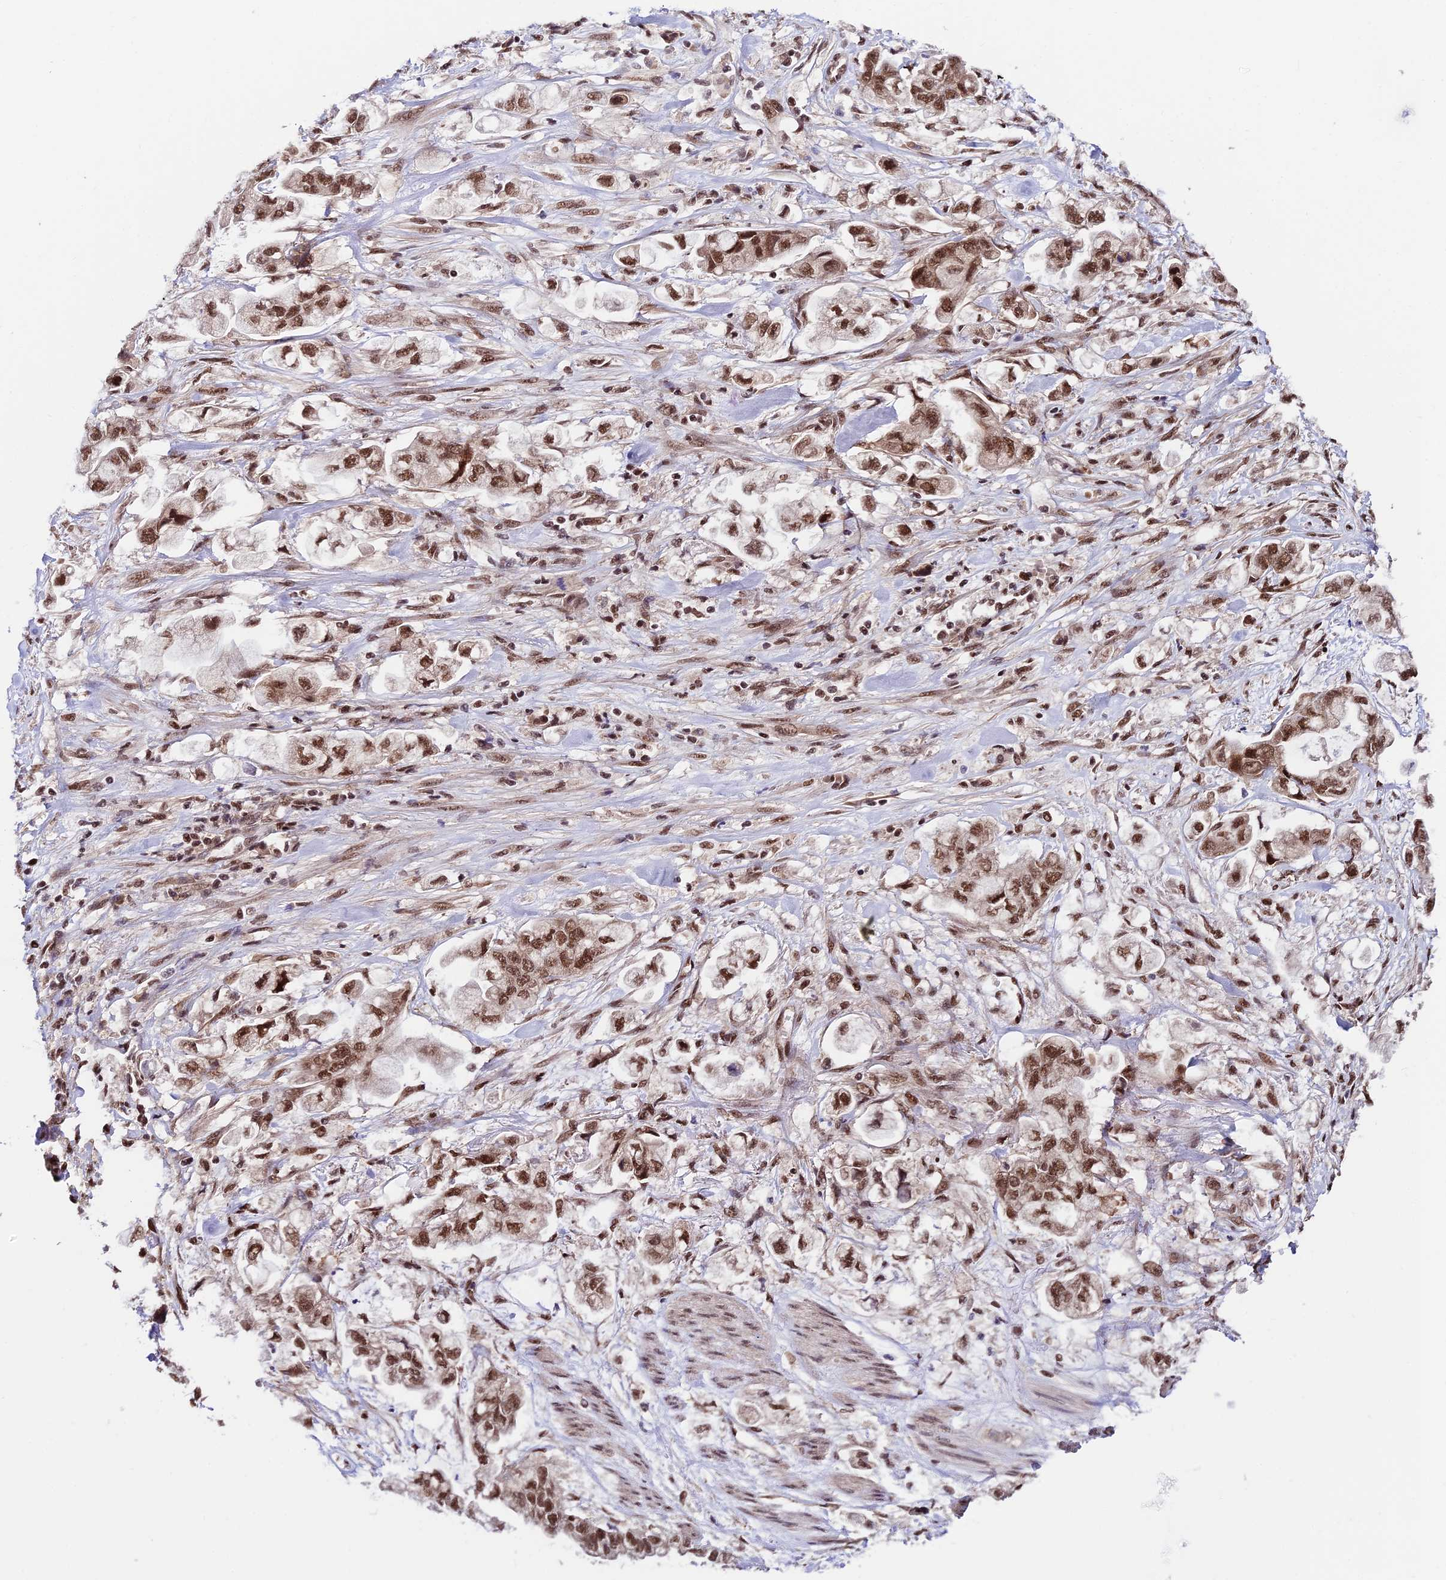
{"staining": {"intensity": "moderate", "quantity": ">75%", "location": "nuclear"}, "tissue": "stomach cancer", "cell_type": "Tumor cells", "image_type": "cancer", "snomed": [{"axis": "morphology", "description": "Adenocarcinoma, NOS"}, {"axis": "topography", "description": "Stomach"}], "caption": "About >75% of tumor cells in human stomach adenocarcinoma exhibit moderate nuclear protein positivity as visualized by brown immunohistochemical staining.", "gene": "RBM42", "patient": {"sex": "male", "age": 62}}